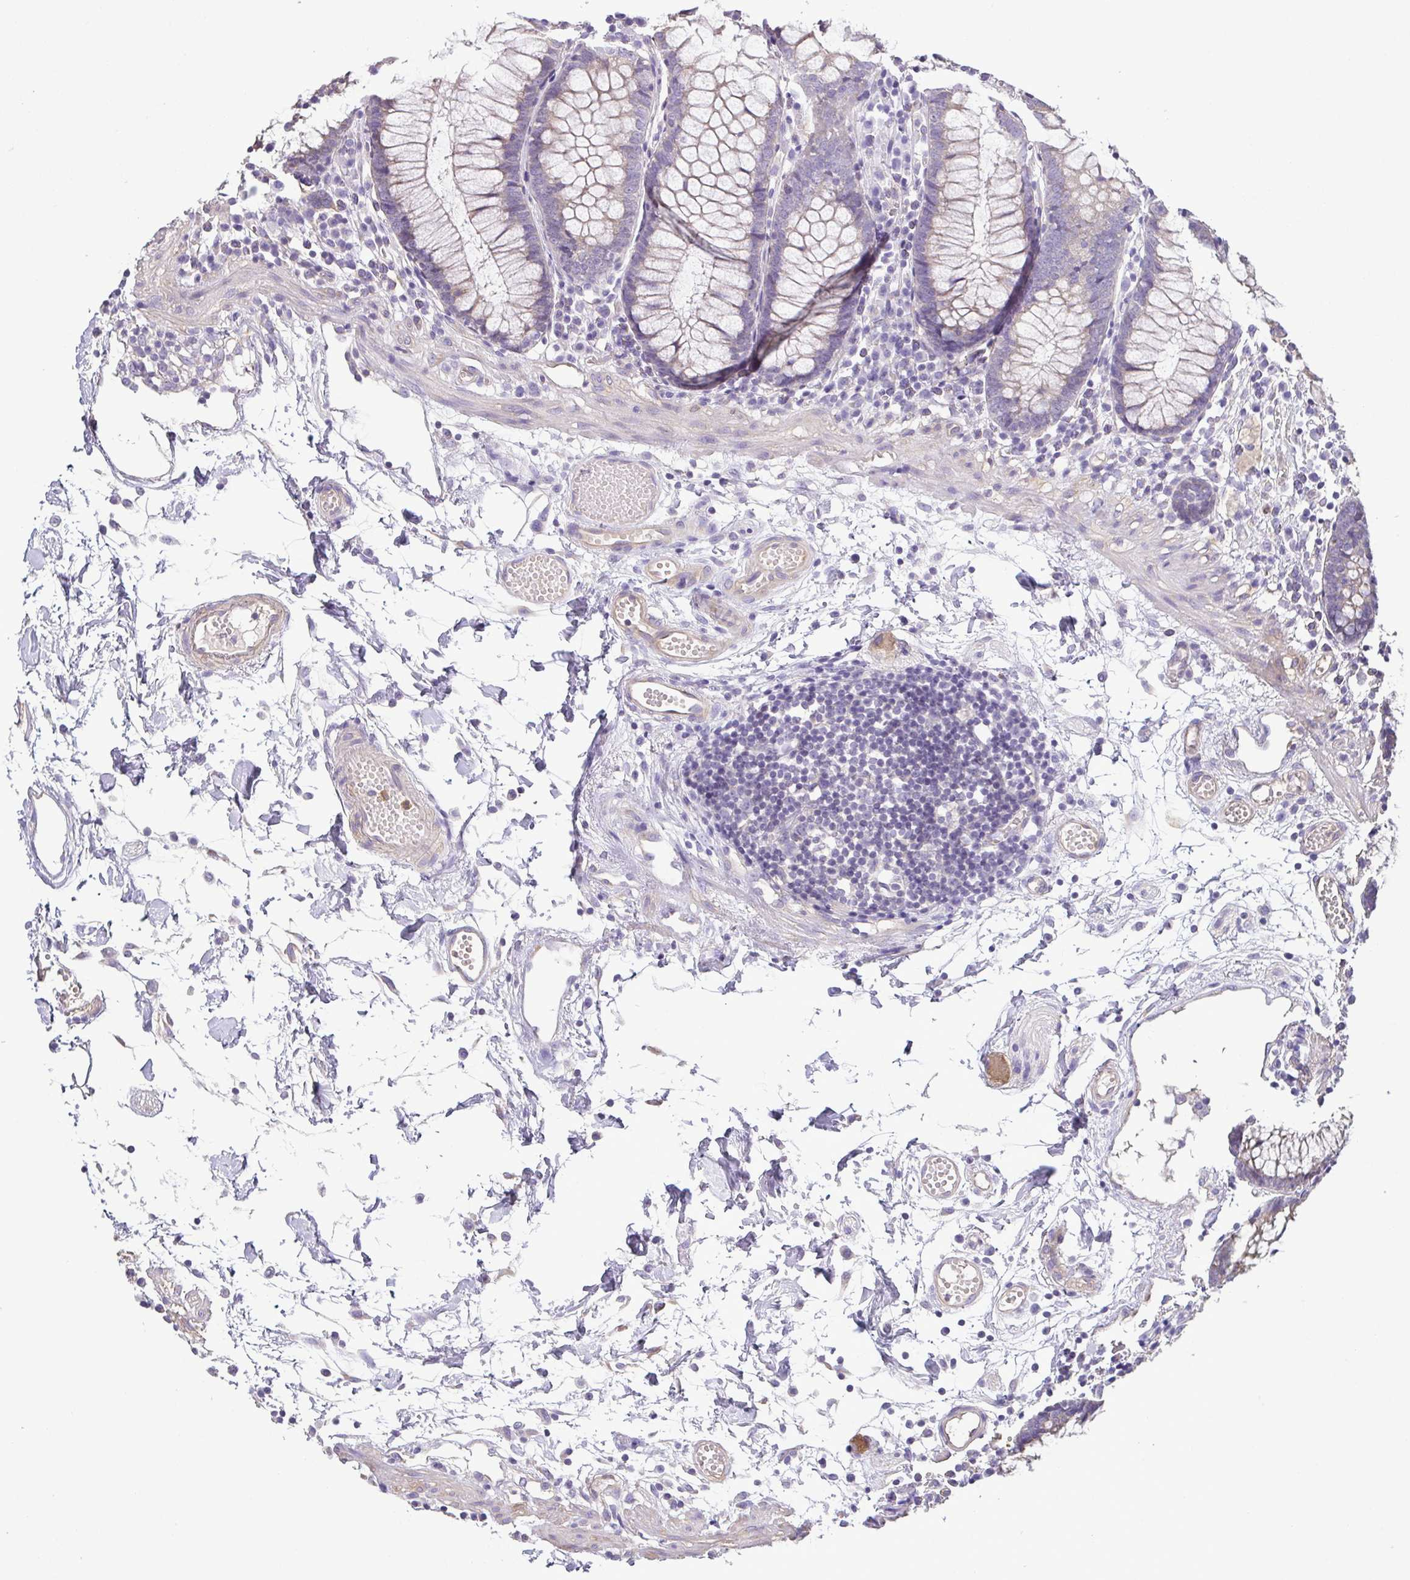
{"staining": {"intensity": "weak", "quantity": "25%-75%", "location": "cytoplasmic/membranous"}, "tissue": "colon", "cell_type": "Endothelial cells", "image_type": "normal", "snomed": [{"axis": "morphology", "description": "Normal tissue, NOS"}, {"axis": "morphology", "description": "Adenocarcinoma, NOS"}, {"axis": "topography", "description": "Colon"}], "caption": "IHC of normal human colon exhibits low levels of weak cytoplasmic/membranous staining in about 25%-75% of endothelial cells. Using DAB (3,3'-diaminobenzidine) (brown) and hematoxylin (blue) stains, captured at high magnification using brightfield microscopy.", "gene": "MYL10", "patient": {"sex": "male", "age": 83}}